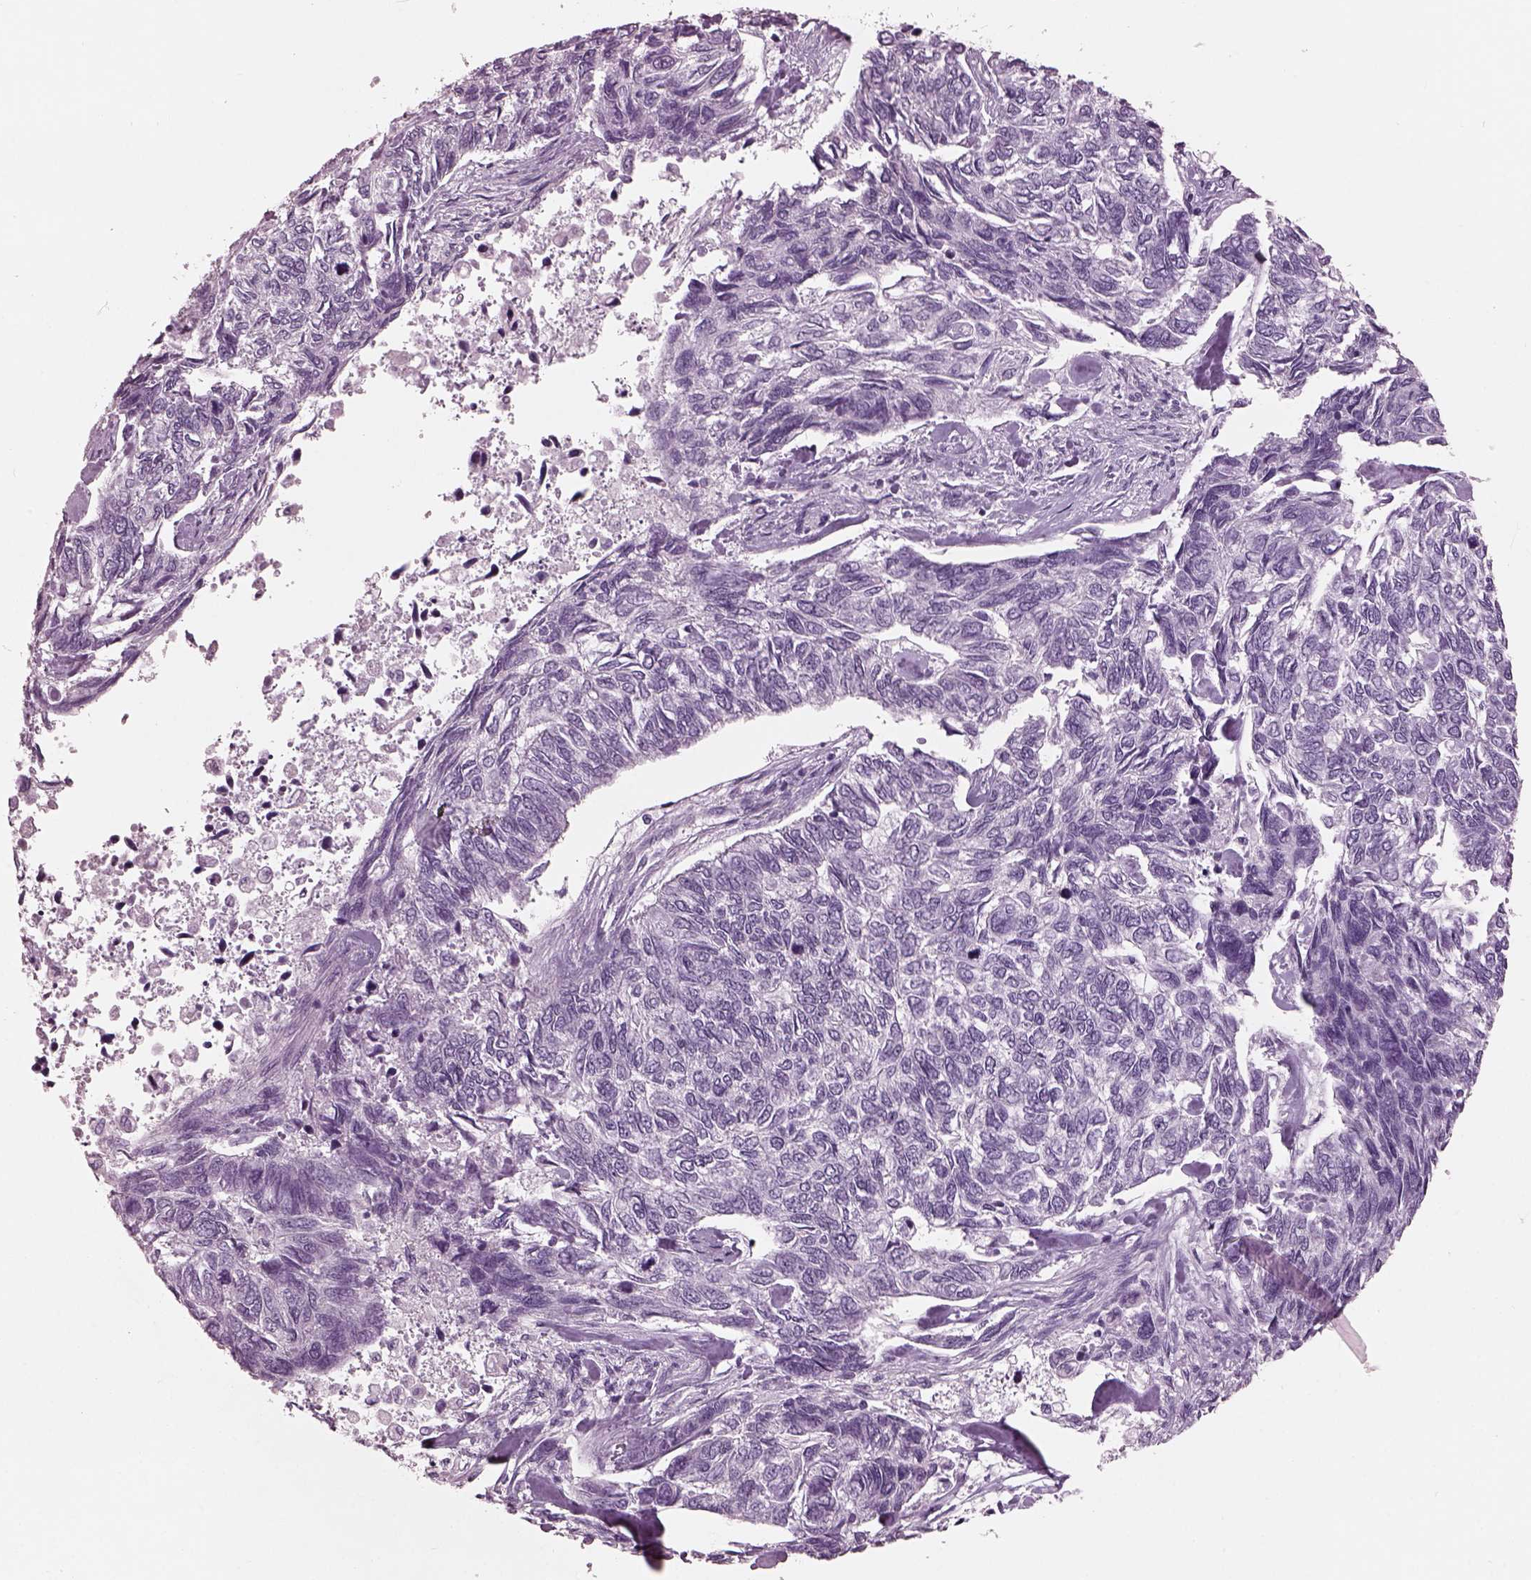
{"staining": {"intensity": "negative", "quantity": "none", "location": "none"}, "tissue": "skin cancer", "cell_type": "Tumor cells", "image_type": "cancer", "snomed": [{"axis": "morphology", "description": "Basal cell carcinoma"}, {"axis": "topography", "description": "Skin"}], "caption": "A micrograph of human basal cell carcinoma (skin) is negative for staining in tumor cells.", "gene": "PACRG", "patient": {"sex": "female", "age": 65}}